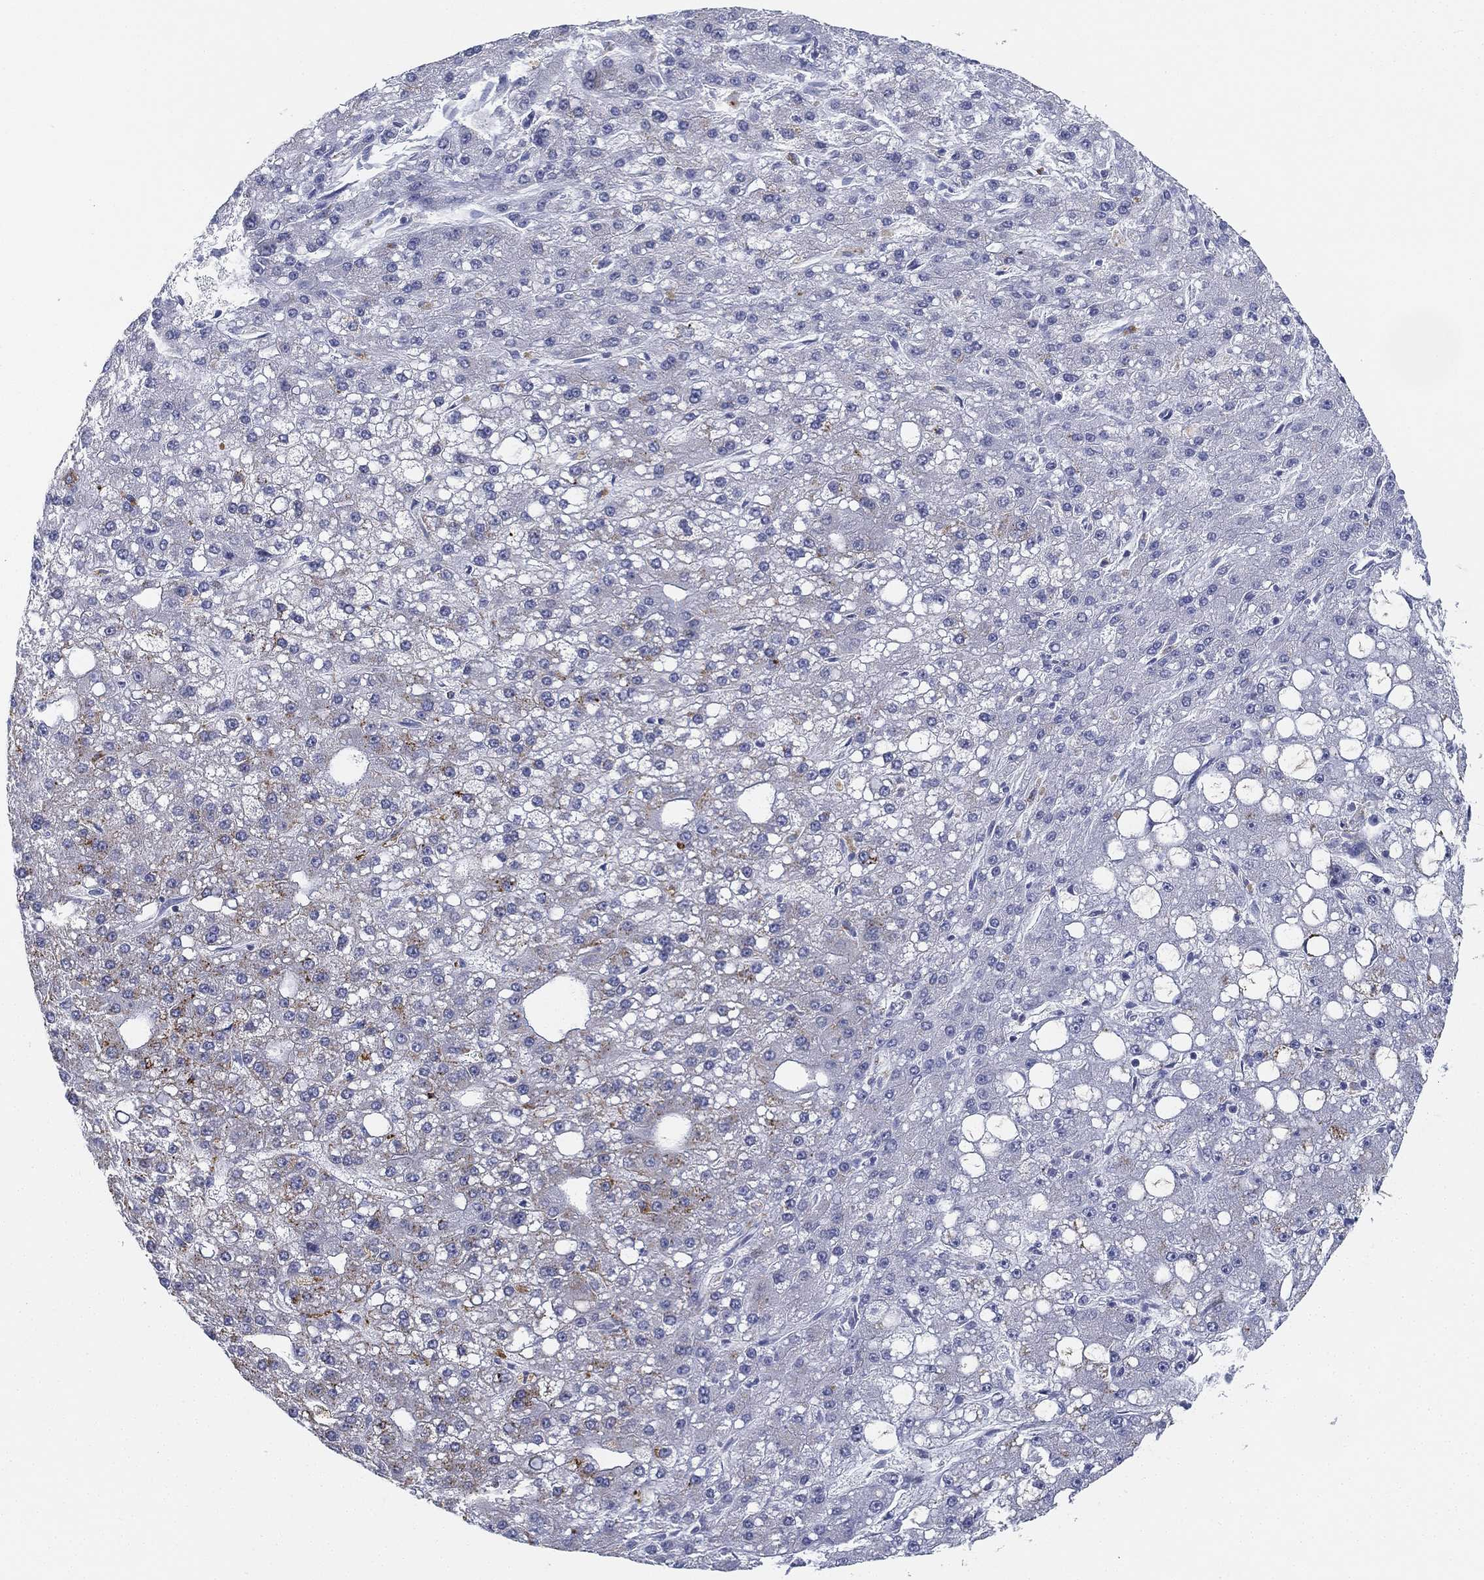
{"staining": {"intensity": "moderate", "quantity": "<25%", "location": "cytoplasmic/membranous"}, "tissue": "liver cancer", "cell_type": "Tumor cells", "image_type": "cancer", "snomed": [{"axis": "morphology", "description": "Carcinoma, Hepatocellular, NOS"}, {"axis": "topography", "description": "Liver"}], "caption": "Human hepatocellular carcinoma (liver) stained with a protein marker demonstrates moderate staining in tumor cells.", "gene": "NPC2", "patient": {"sex": "male", "age": 67}}